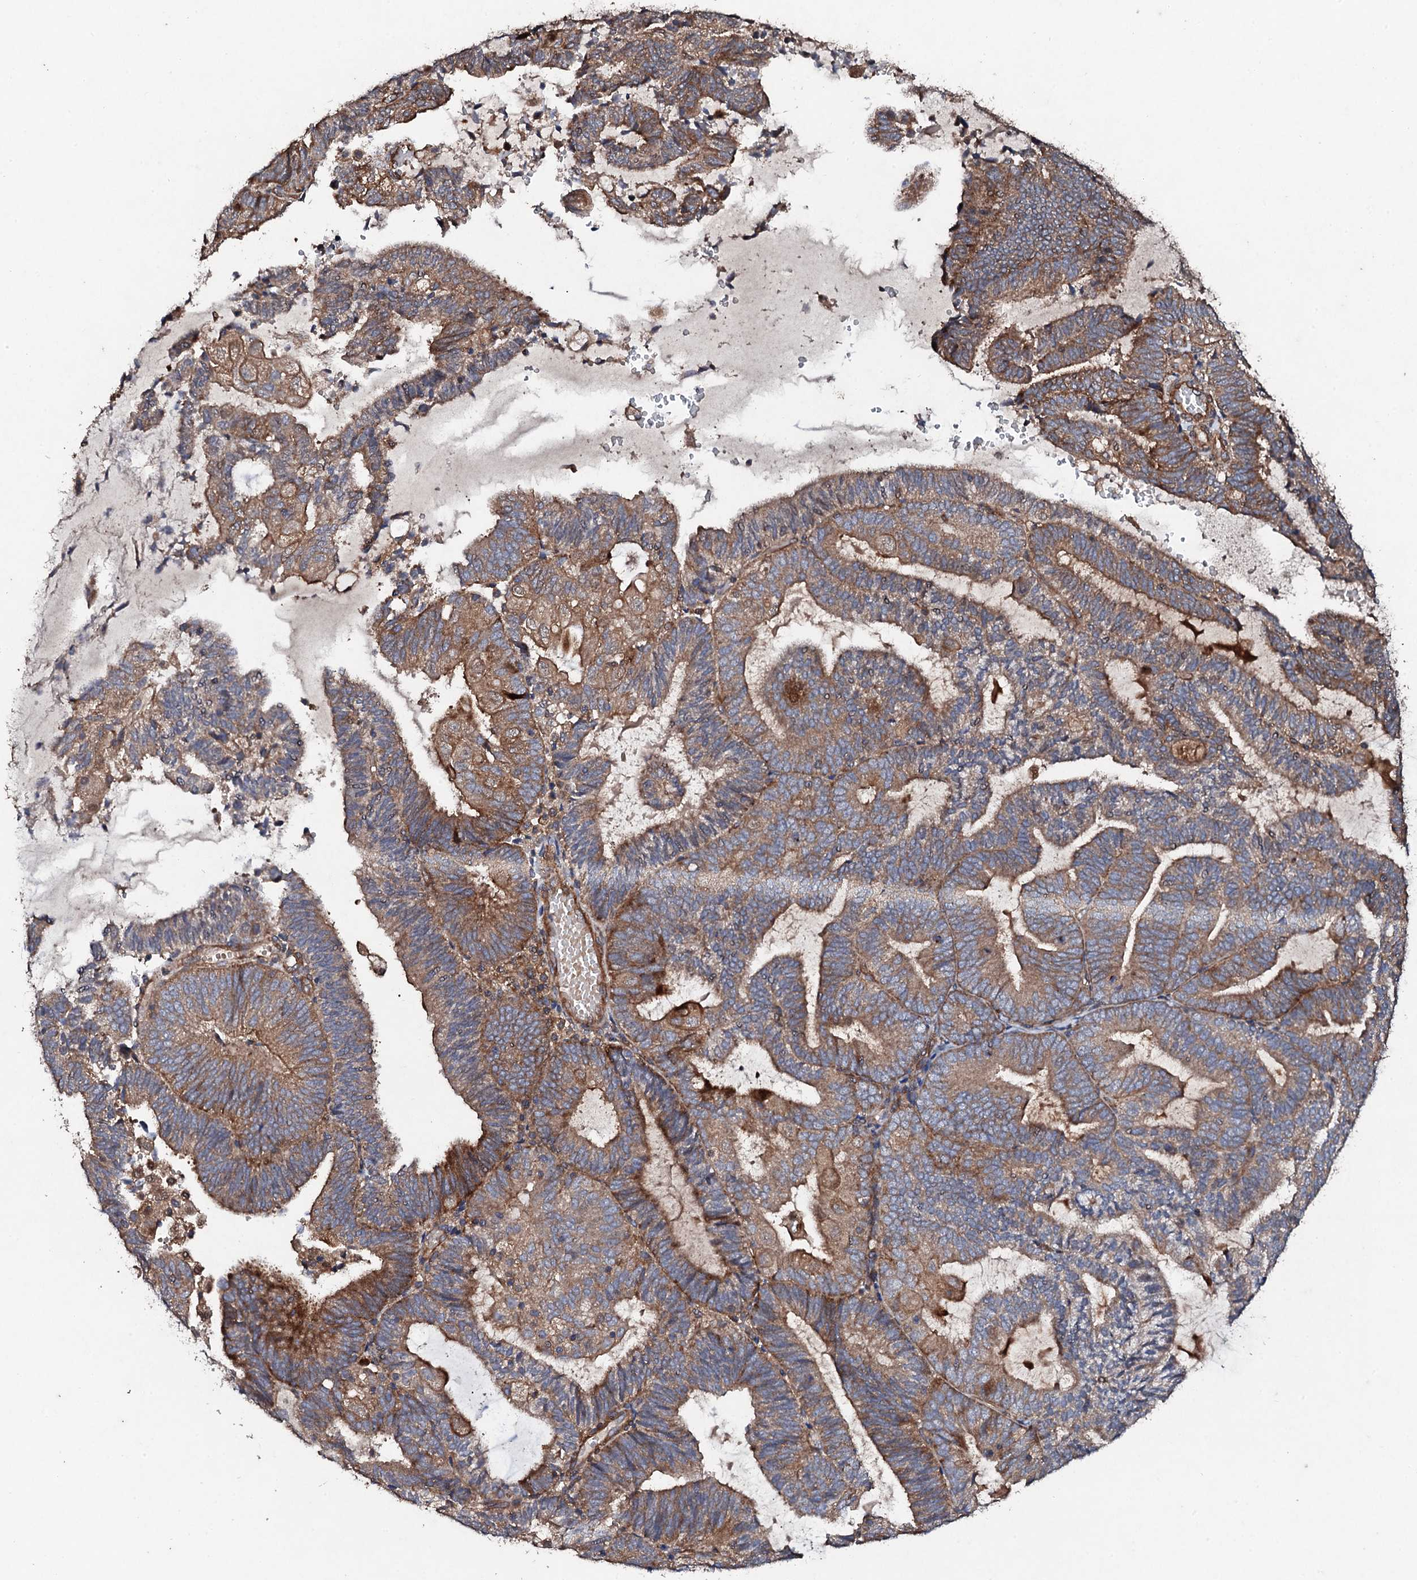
{"staining": {"intensity": "moderate", "quantity": ">75%", "location": "cytoplasmic/membranous"}, "tissue": "endometrial cancer", "cell_type": "Tumor cells", "image_type": "cancer", "snomed": [{"axis": "morphology", "description": "Adenocarcinoma, NOS"}, {"axis": "topography", "description": "Endometrium"}], "caption": "Brown immunohistochemical staining in human adenocarcinoma (endometrial) demonstrates moderate cytoplasmic/membranous expression in approximately >75% of tumor cells.", "gene": "MOCOS", "patient": {"sex": "female", "age": 81}}